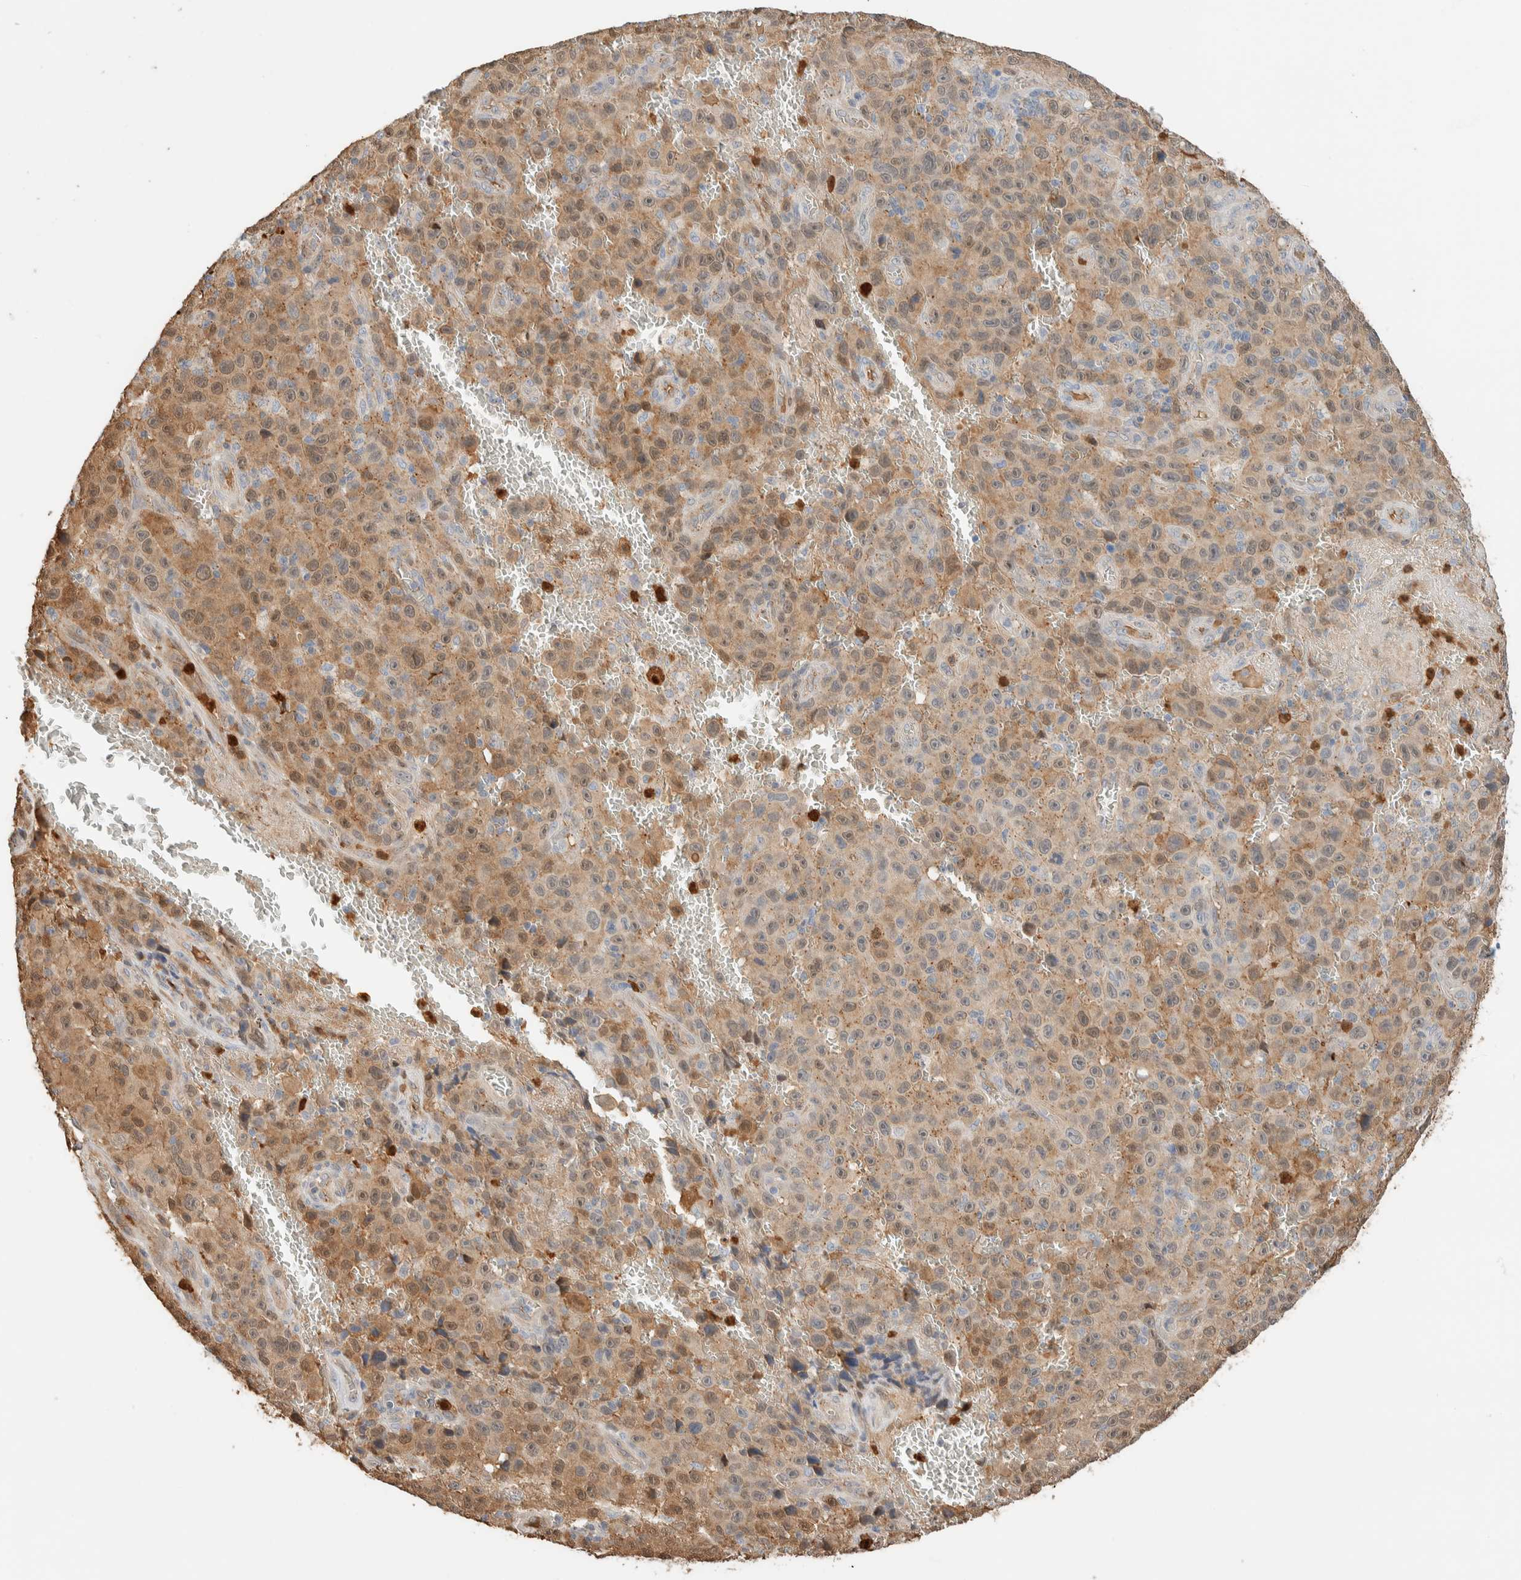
{"staining": {"intensity": "weak", "quantity": "25%-75%", "location": "cytoplasmic/membranous,nuclear"}, "tissue": "melanoma", "cell_type": "Tumor cells", "image_type": "cancer", "snomed": [{"axis": "morphology", "description": "Malignant melanoma, NOS"}, {"axis": "topography", "description": "Skin"}], "caption": "Approximately 25%-75% of tumor cells in human melanoma display weak cytoplasmic/membranous and nuclear protein staining as visualized by brown immunohistochemical staining.", "gene": "SETD4", "patient": {"sex": "female", "age": 82}}